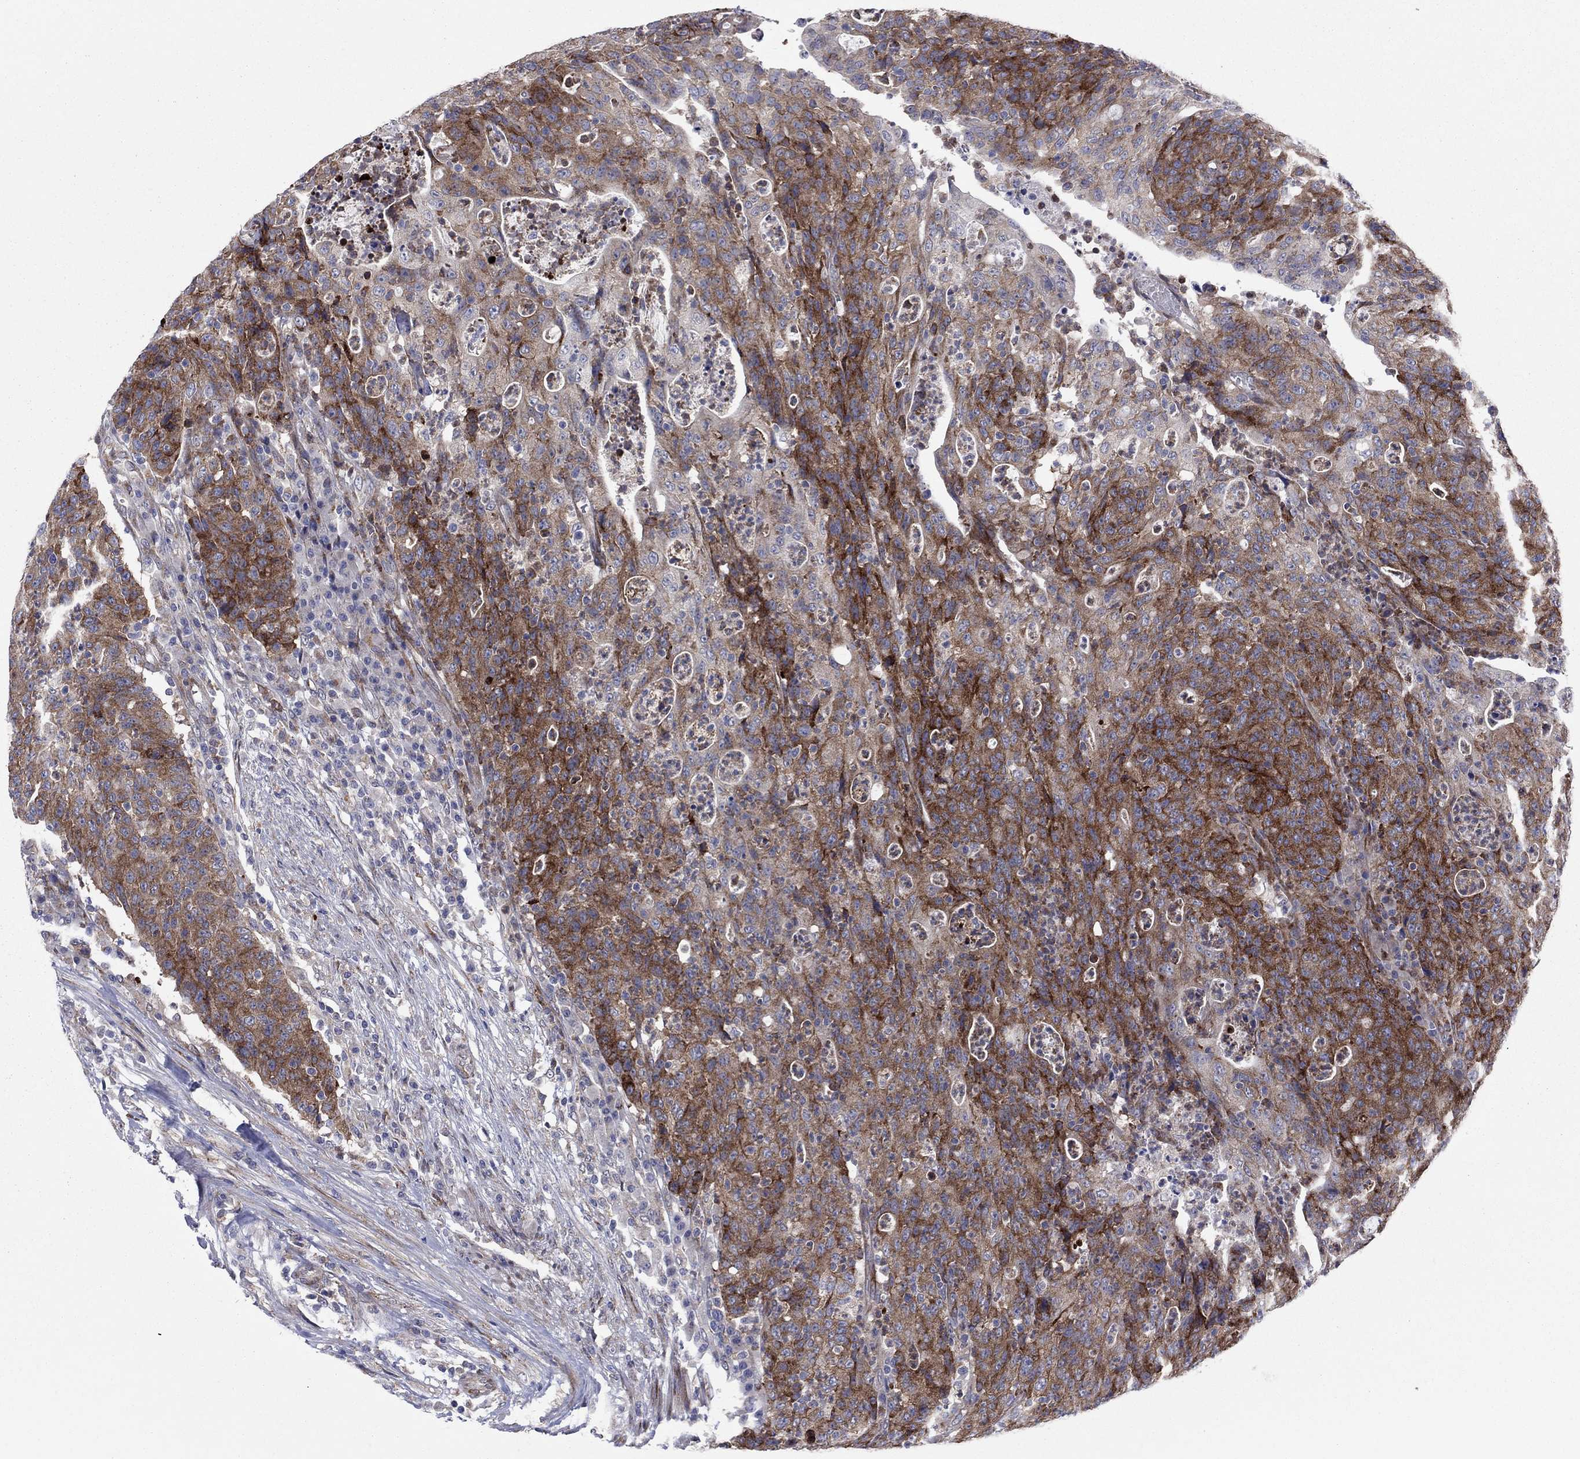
{"staining": {"intensity": "strong", "quantity": "25%-75%", "location": "cytoplasmic/membranous"}, "tissue": "colorectal cancer", "cell_type": "Tumor cells", "image_type": "cancer", "snomed": [{"axis": "morphology", "description": "Adenocarcinoma, NOS"}, {"axis": "topography", "description": "Colon"}], "caption": "Protein staining demonstrates strong cytoplasmic/membranous expression in about 25%-75% of tumor cells in colorectal adenocarcinoma.", "gene": "GPR155", "patient": {"sex": "male", "age": 70}}